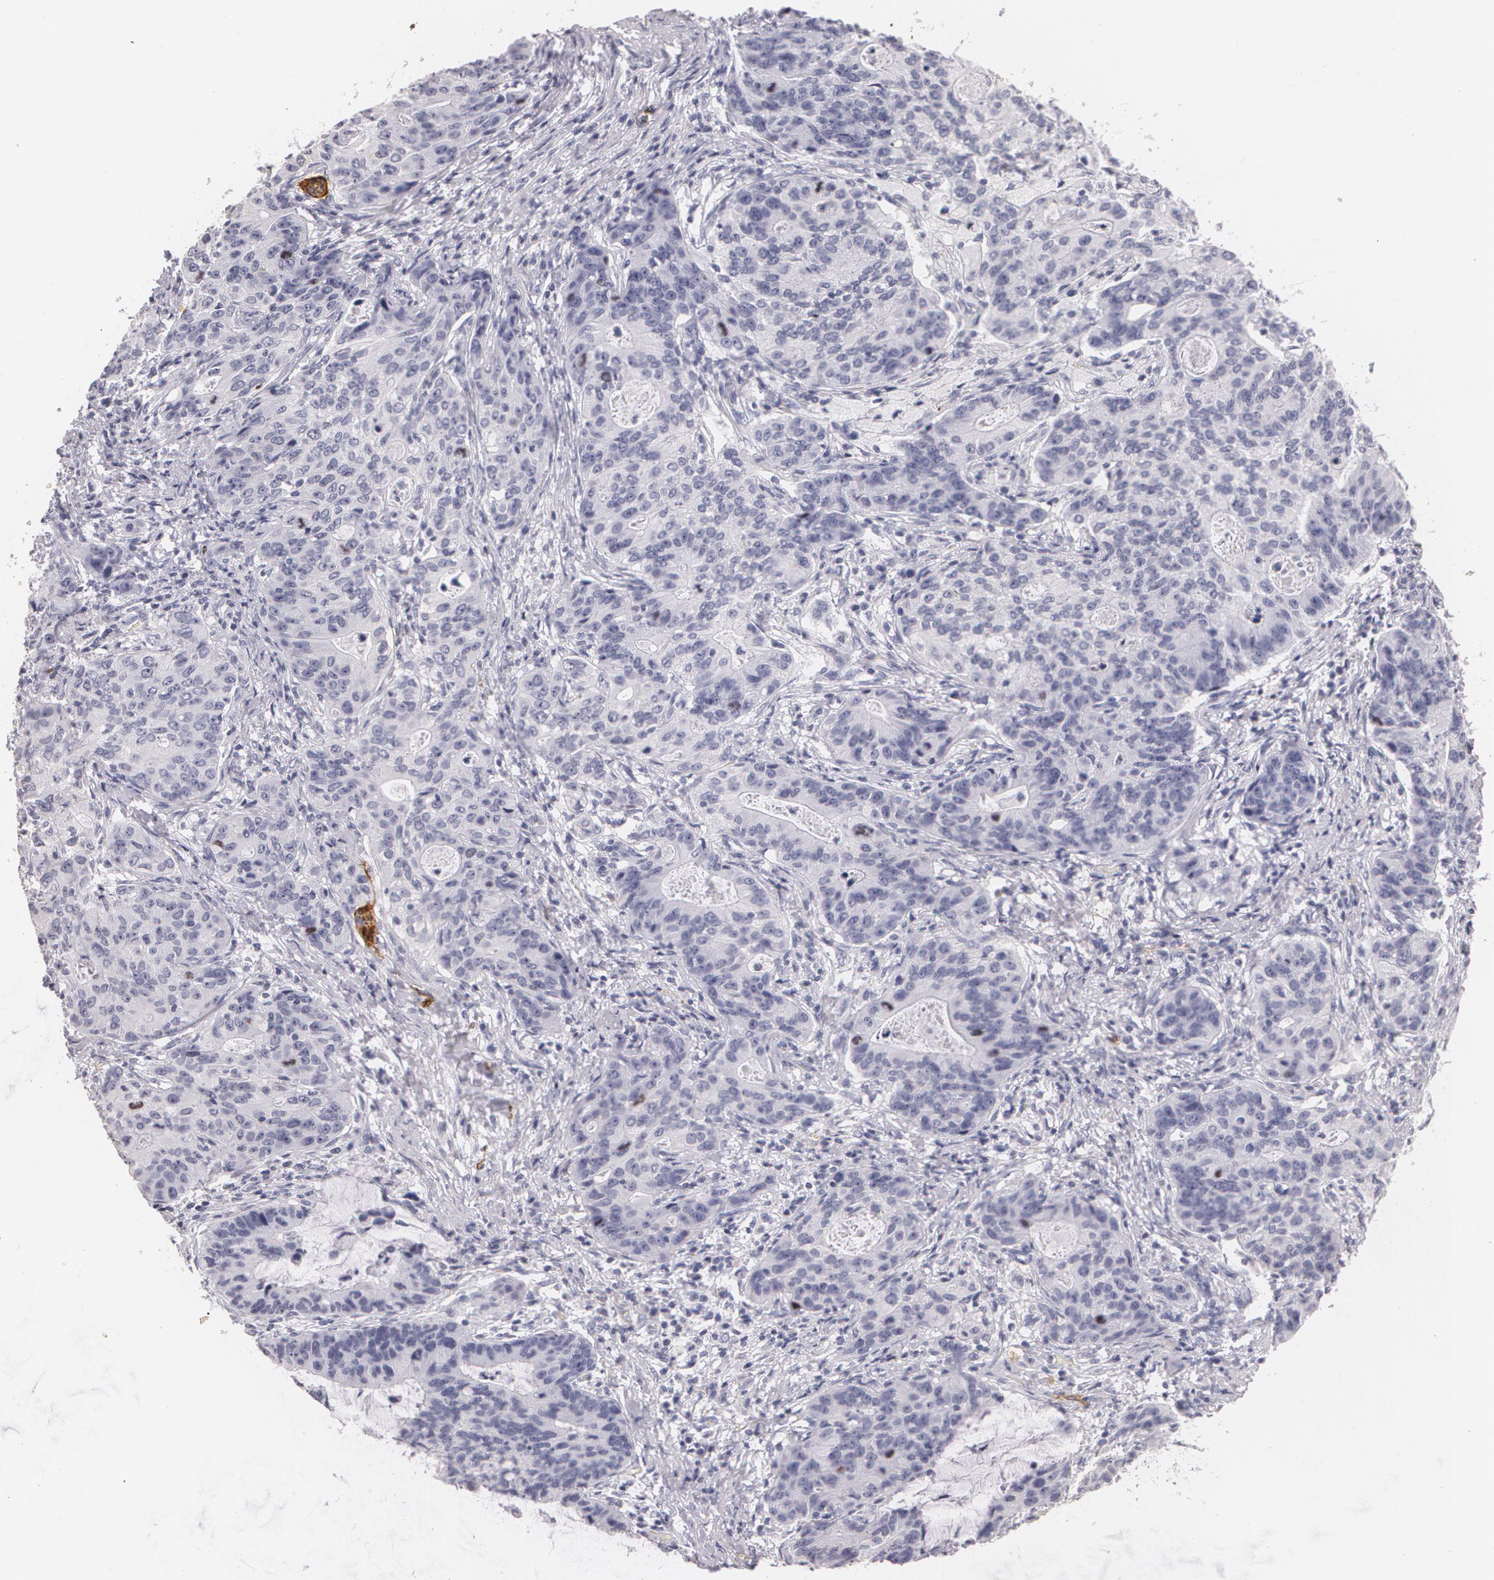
{"staining": {"intensity": "negative", "quantity": "none", "location": "none"}, "tissue": "stomach cancer", "cell_type": "Tumor cells", "image_type": "cancer", "snomed": [{"axis": "morphology", "description": "Adenocarcinoma, NOS"}, {"axis": "topography", "description": "Esophagus"}, {"axis": "topography", "description": "Stomach"}], "caption": "IHC of stomach cancer demonstrates no positivity in tumor cells.", "gene": "NGFR", "patient": {"sex": "male", "age": 74}}